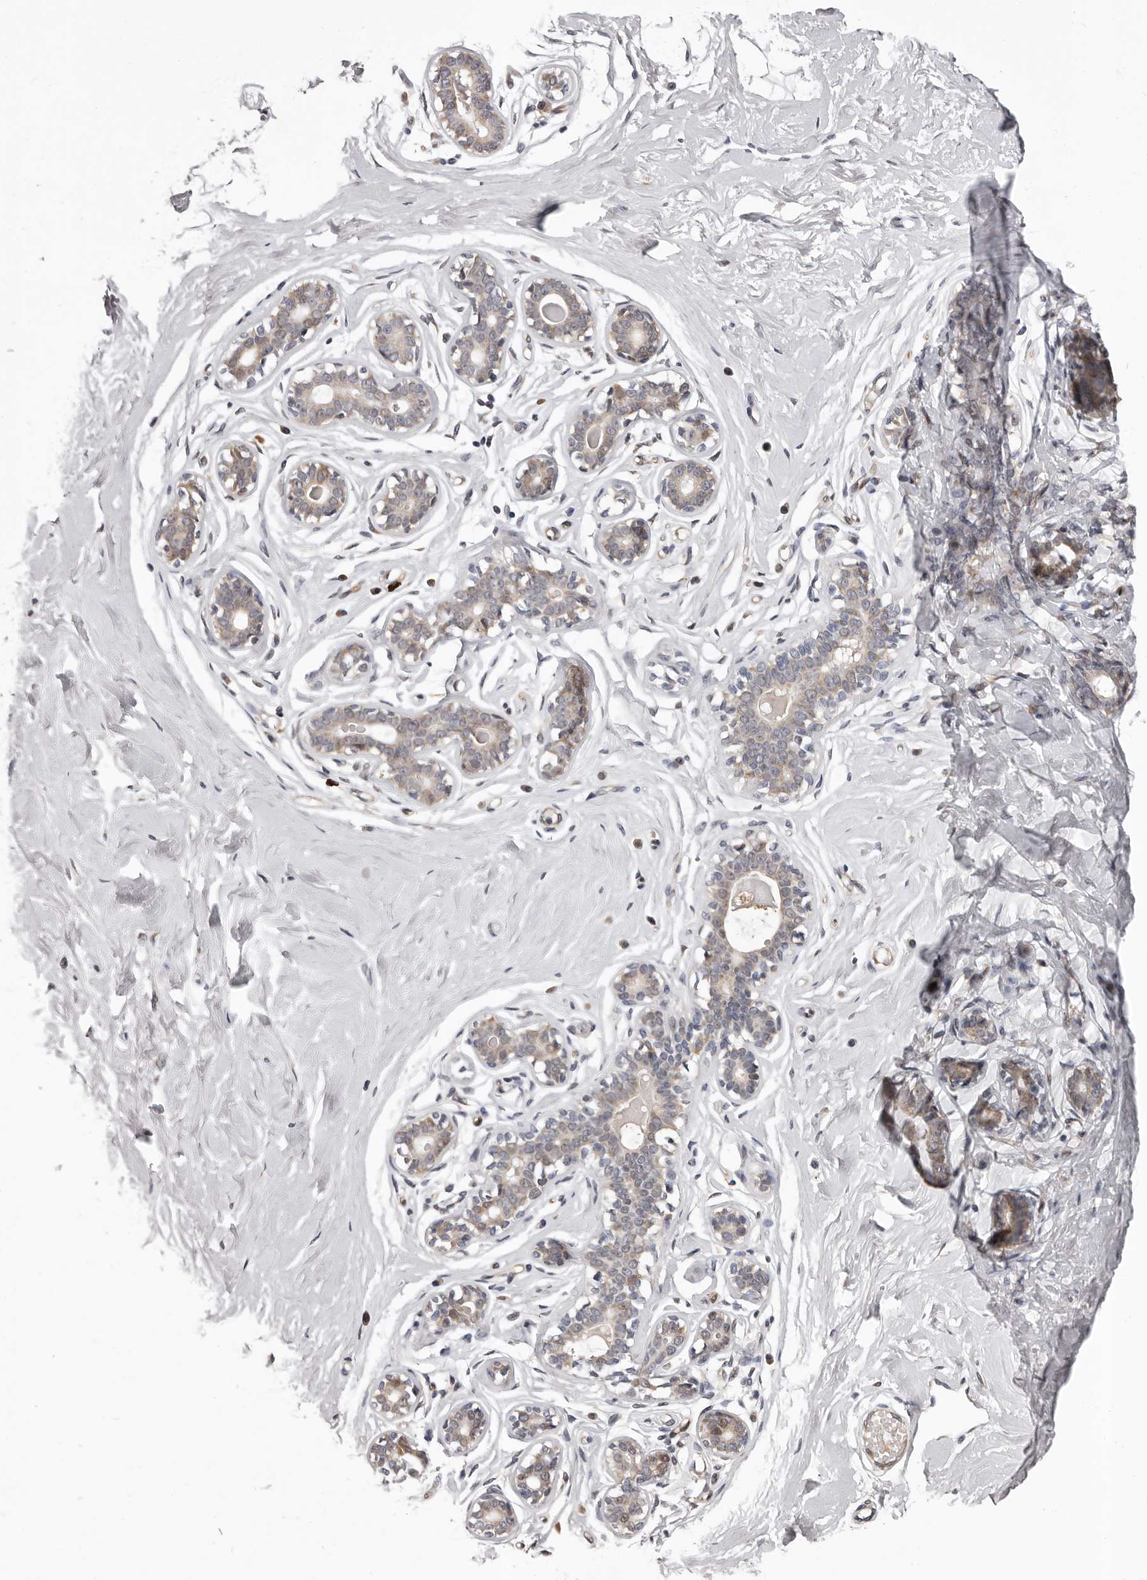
{"staining": {"intensity": "negative", "quantity": "none", "location": "none"}, "tissue": "breast", "cell_type": "Adipocytes", "image_type": "normal", "snomed": [{"axis": "morphology", "description": "Normal tissue, NOS"}, {"axis": "morphology", "description": "Adenoma, NOS"}, {"axis": "topography", "description": "Breast"}], "caption": "A high-resolution photomicrograph shows IHC staining of unremarkable breast, which reveals no significant staining in adipocytes.", "gene": "MED8", "patient": {"sex": "female", "age": 23}}